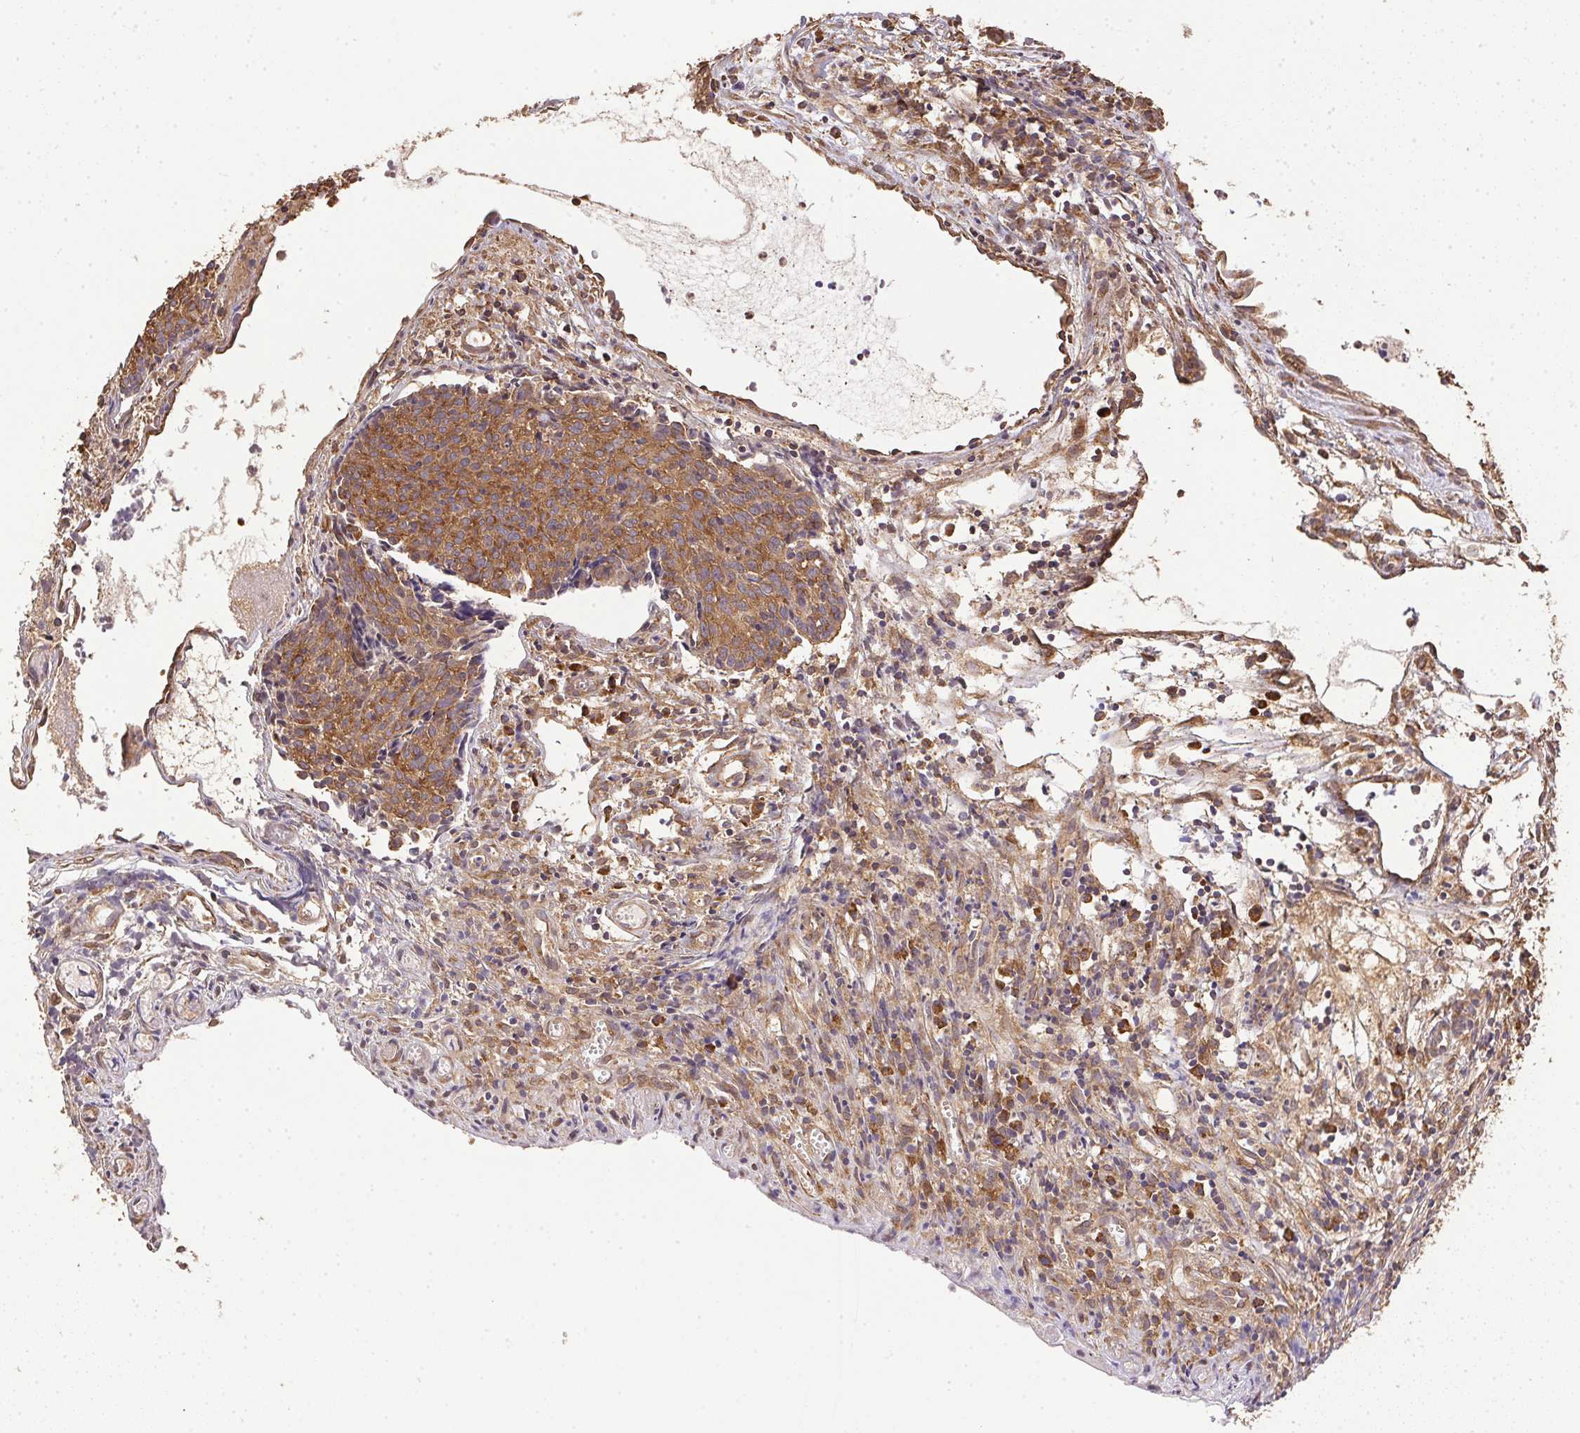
{"staining": {"intensity": "moderate", "quantity": ">75%", "location": "cytoplasmic/membranous"}, "tissue": "cervical cancer", "cell_type": "Tumor cells", "image_type": "cancer", "snomed": [{"axis": "morphology", "description": "Squamous cell carcinoma, NOS"}, {"axis": "topography", "description": "Cervix"}], "caption": "Cervical squamous cell carcinoma stained with IHC displays moderate cytoplasmic/membranous positivity in about >75% of tumor cells.", "gene": "EIF2S1", "patient": {"sex": "female", "age": 30}}